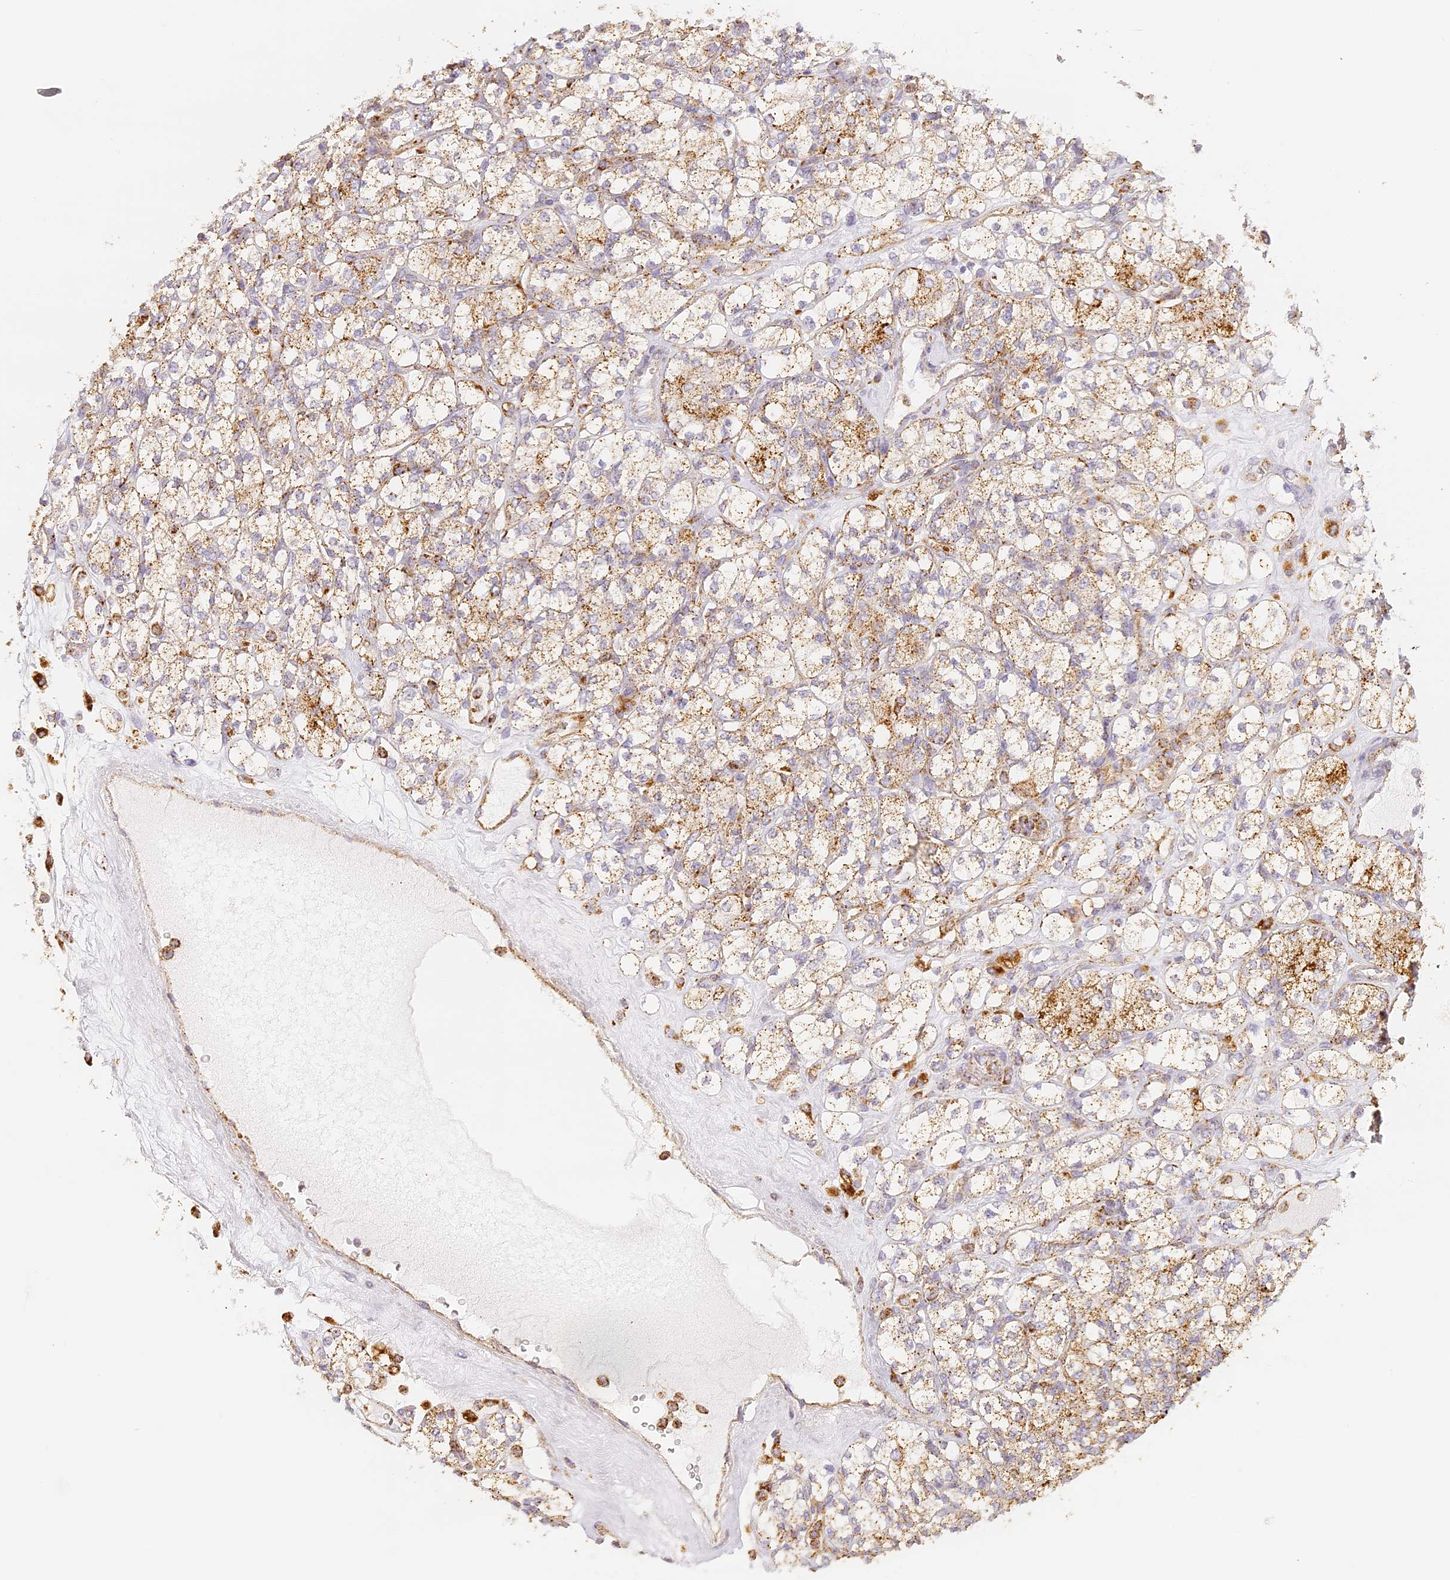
{"staining": {"intensity": "moderate", "quantity": ">75%", "location": "cytoplasmic/membranous"}, "tissue": "renal cancer", "cell_type": "Tumor cells", "image_type": "cancer", "snomed": [{"axis": "morphology", "description": "Adenocarcinoma, NOS"}, {"axis": "topography", "description": "Kidney"}], "caption": "A brown stain labels moderate cytoplasmic/membranous expression of a protein in human renal cancer (adenocarcinoma) tumor cells.", "gene": "LAMP2", "patient": {"sex": "male", "age": 77}}